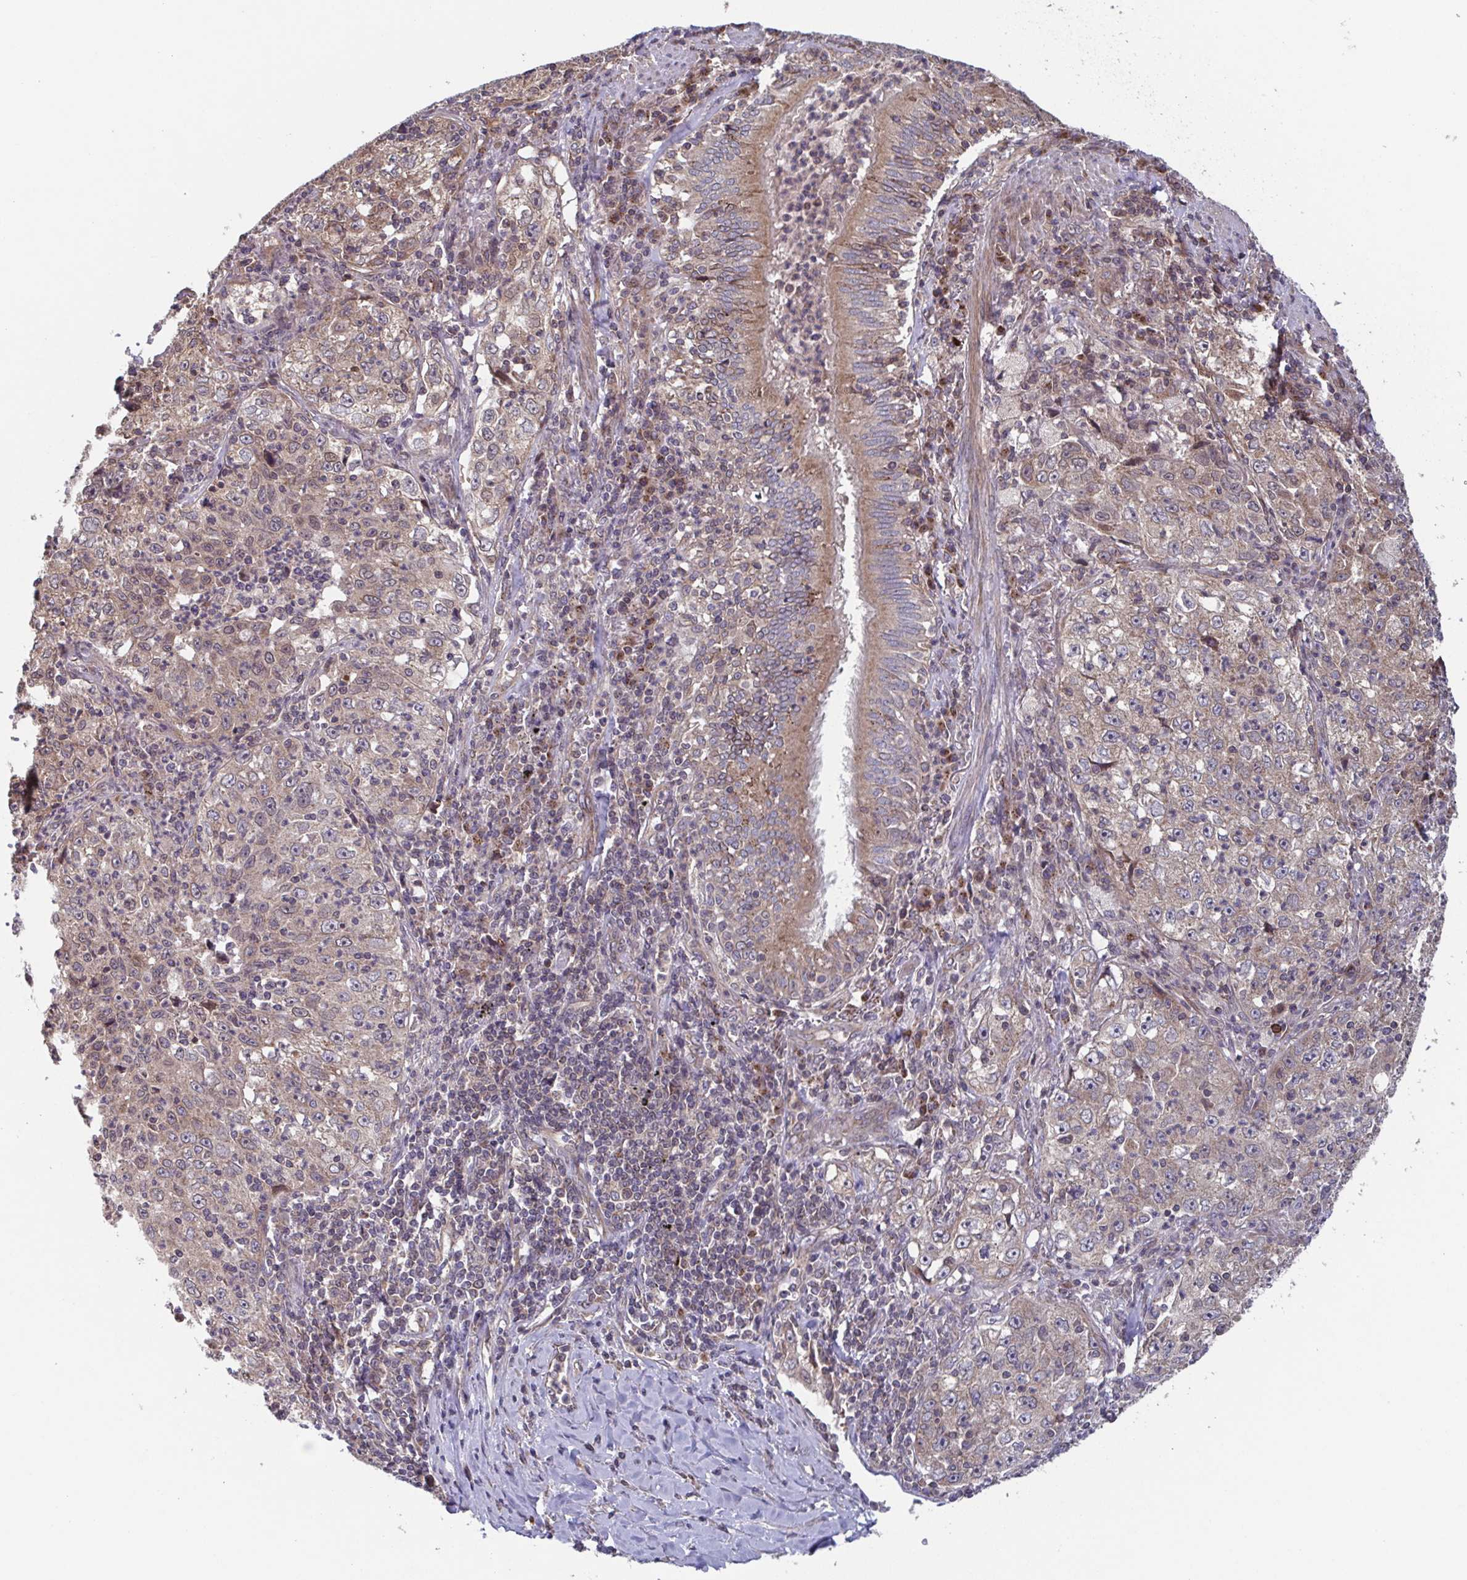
{"staining": {"intensity": "weak", "quantity": ">75%", "location": "cytoplasmic/membranous"}, "tissue": "lung cancer", "cell_type": "Tumor cells", "image_type": "cancer", "snomed": [{"axis": "morphology", "description": "Squamous cell carcinoma, NOS"}, {"axis": "topography", "description": "Lung"}], "caption": "A low amount of weak cytoplasmic/membranous staining is appreciated in about >75% of tumor cells in lung cancer (squamous cell carcinoma) tissue.", "gene": "COPB1", "patient": {"sex": "male", "age": 71}}